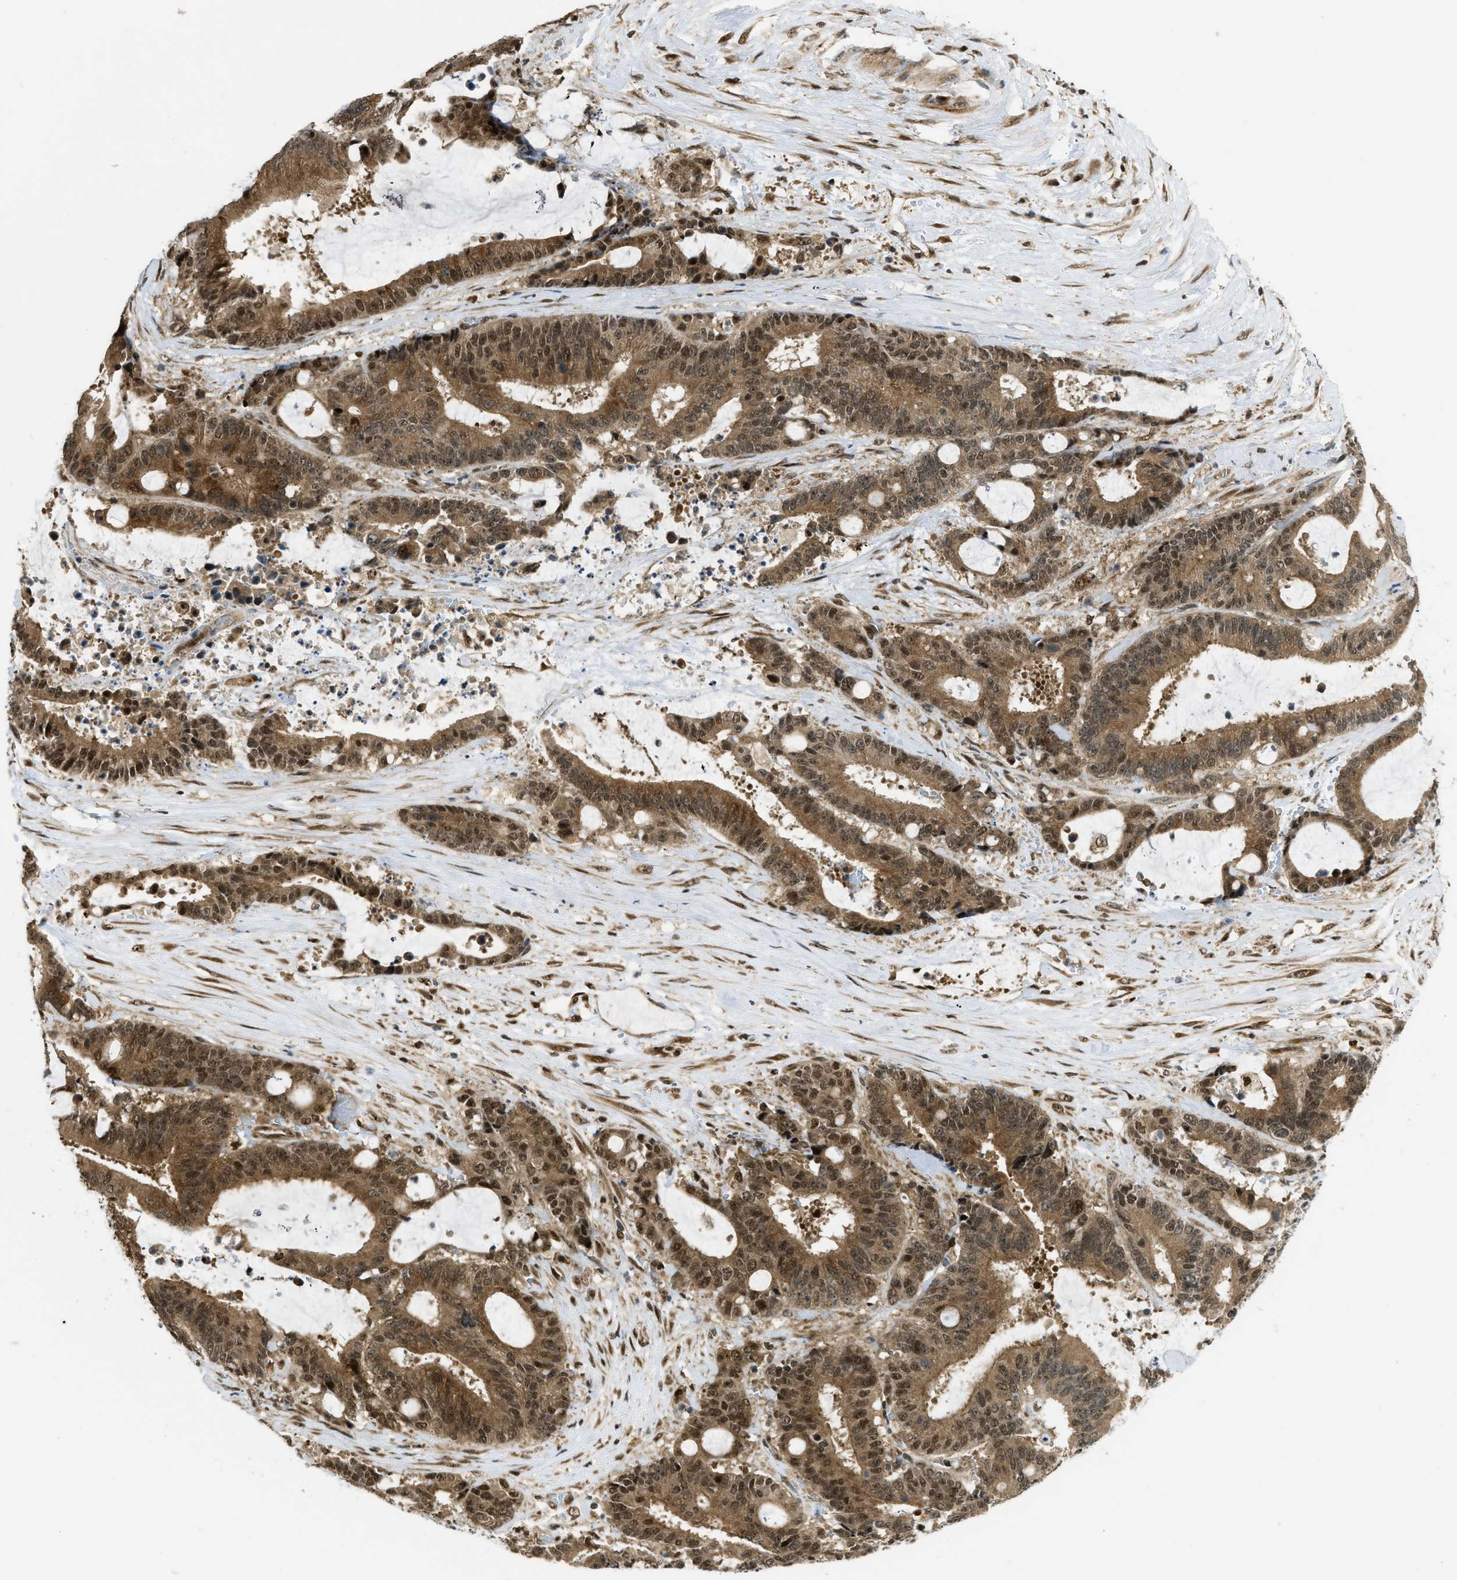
{"staining": {"intensity": "moderate", "quantity": ">75%", "location": "cytoplasmic/membranous,nuclear"}, "tissue": "liver cancer", "cell_type": "Tumor cells", "image_type": "cancer", "snomed": [{"axis": "morphology", "description": "Normal tissue, NOS"}, {"axis": "morphology", "description": "Cholangiocarcinoma"}, {"axis": "topography", "description": "Liver"}, {"axis": "topography", "description": "Peripheral nerve tissue"}], "caption": "Immunohistochemical staining of human liver cancer (cholangiocarcinoma) reveals moderate cytoplasmic/membranous and nuclear protein positivity in about >75% of tumor cells.", "gene": "TACC1", "patient": {"sex": "female", "age": 73}}